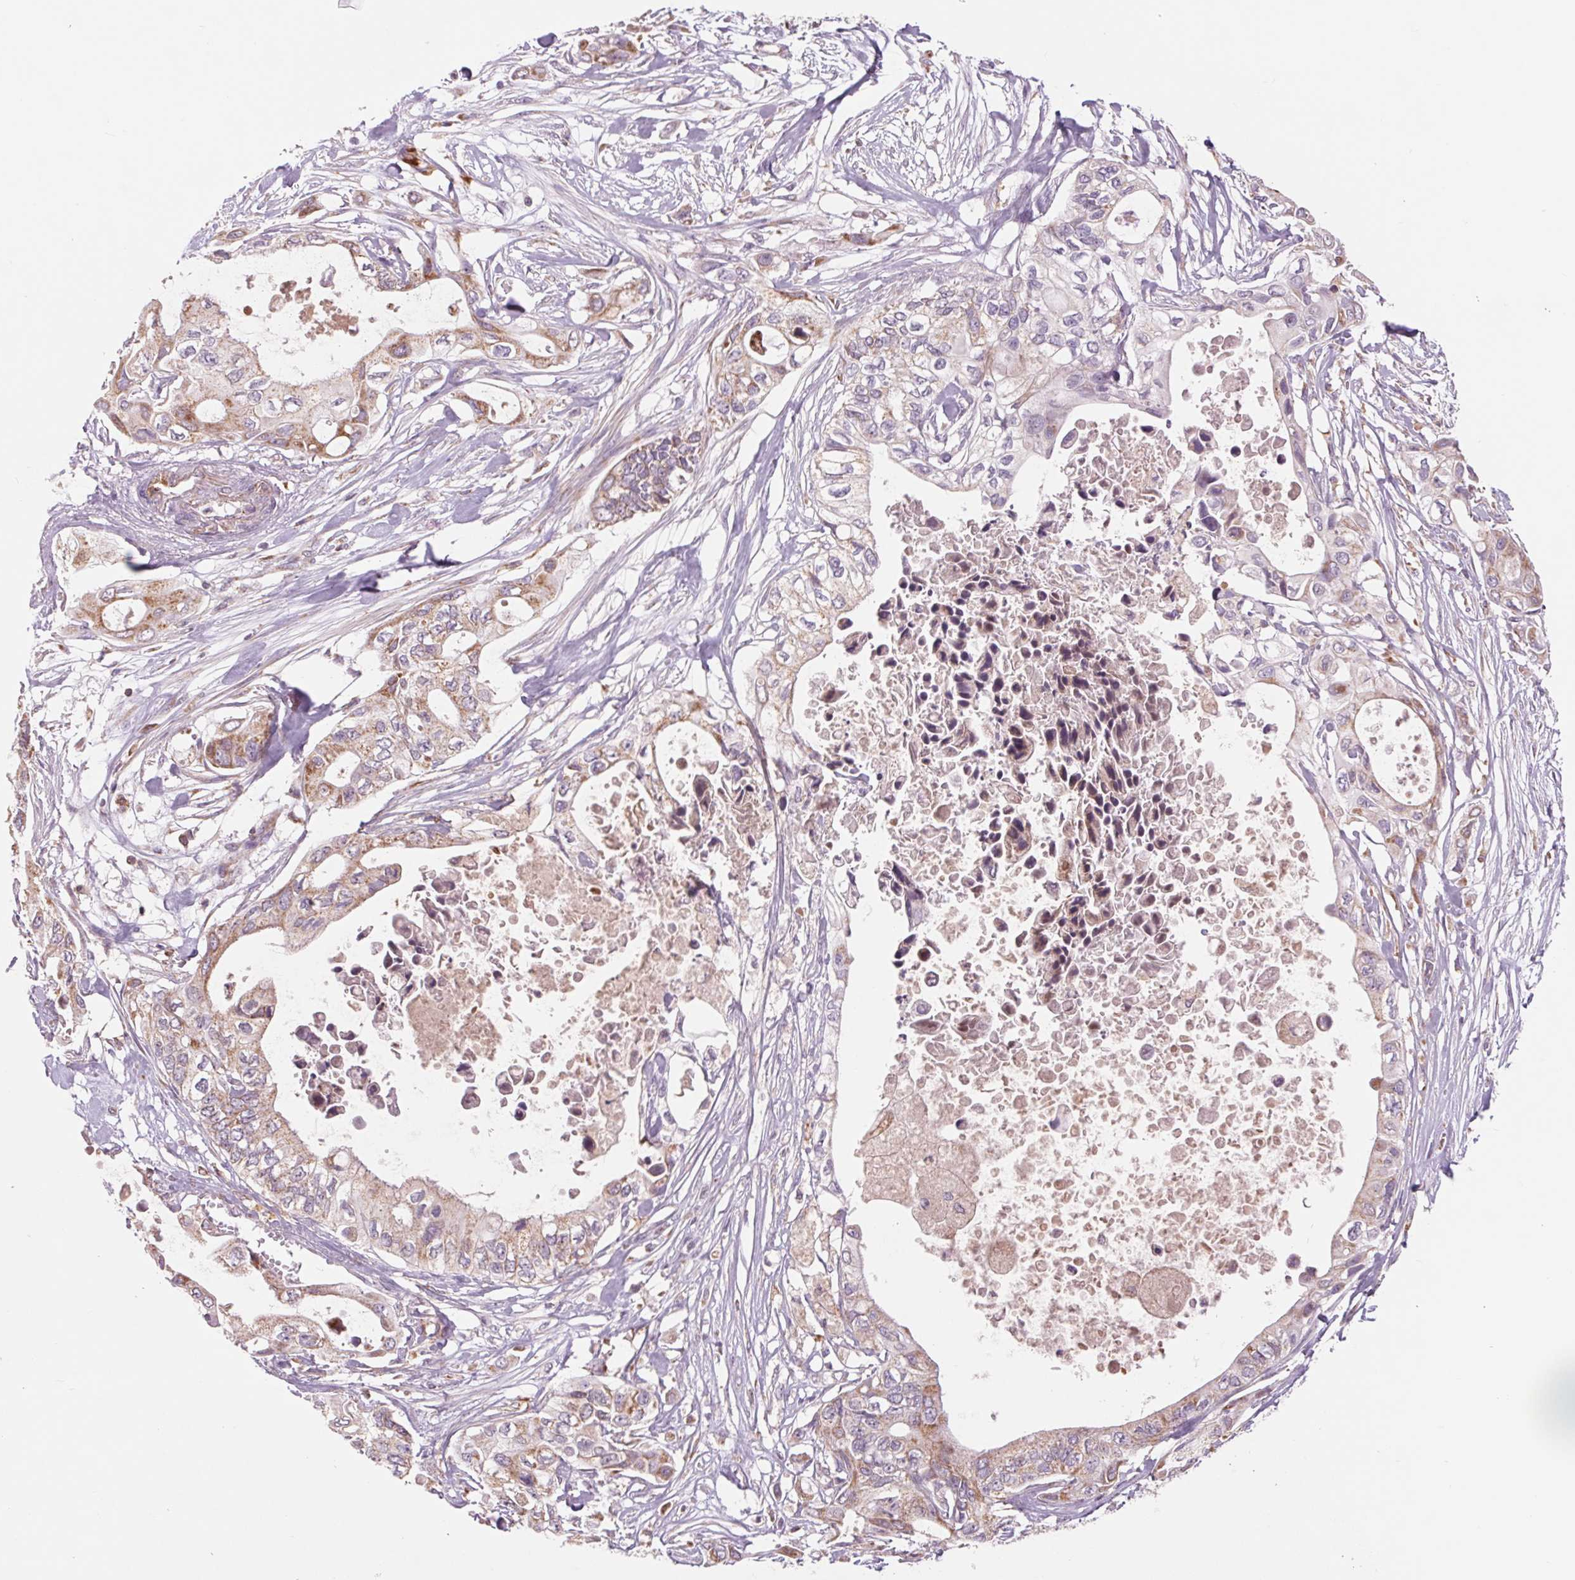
{"staining": {"intensity": "weak", "quantity": ">75%", "location": "cytoplasmic/membranous"}, "tissue": "pancreatic cancer", "cell_type": "Tumor cells", "image_type": "cancer", "snomed": [{"axis": "morphology", "description": "Adenocarcinoma, NOS"}, {"axis": "topography", "description": "Pancreas"}], "caption": "The photomicrograph reveals staining of adenocarcinoma (pancreatic), revealing weak cytoplasmic/membranous protein staining (brown color) within tumor cells.", "gene": "COX6A1", "patient": {"sex": "female", "age": 63}}